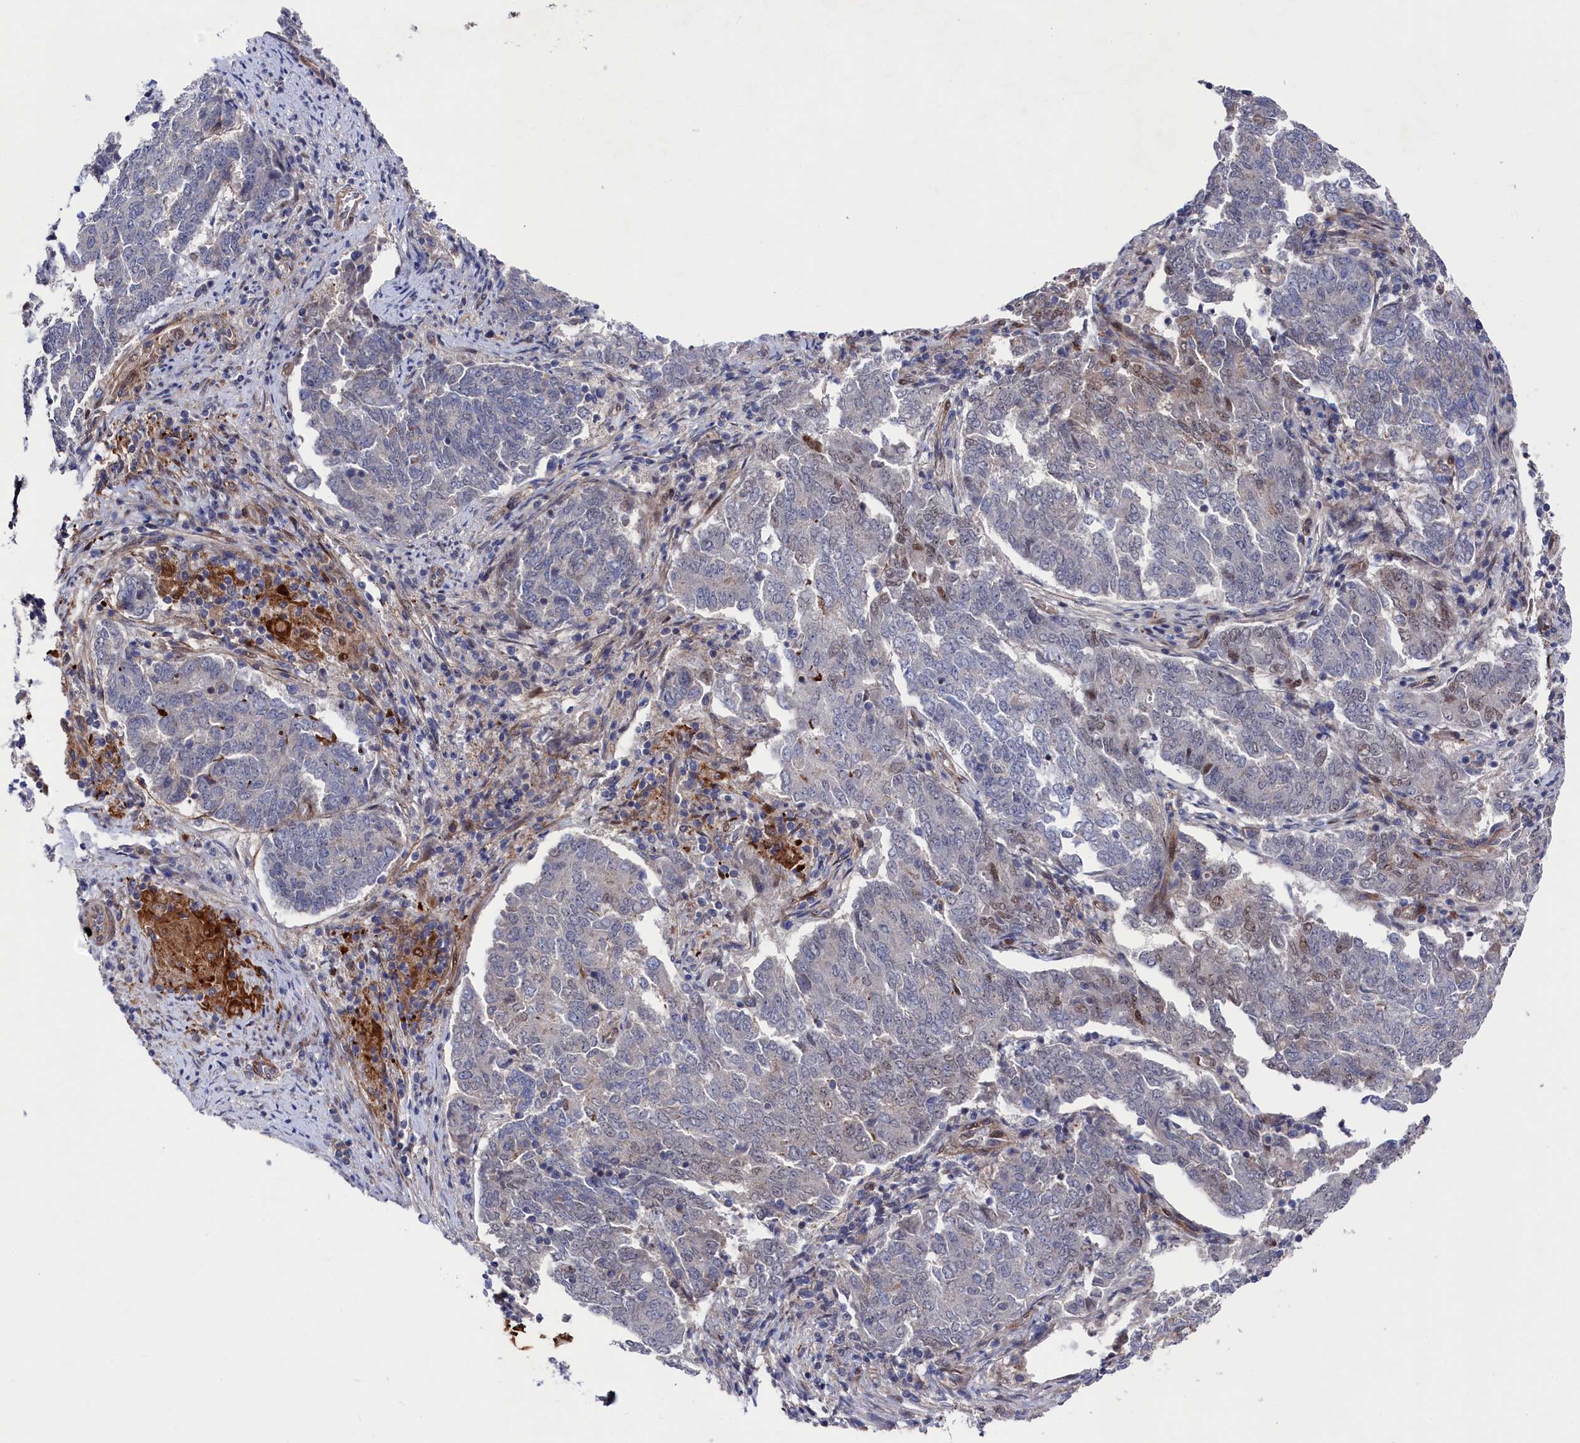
{"staining": {"intensity": "moderate", "quantity": "<25%", "location": "nuclear"}, "tissue": "endometrial cancer", "cell_type": "Tumor cells", "image_type": "cancer", "snomed": [{"axis": "morphology", "description": "Adenocarcinoma, NOS"}, {"axis": "topography", "description": "Endometrium"}], "caption": "This micrograph reveals immunohistochemistry (IHC) staining of endometrial cancer, with low moderate nuclear staining in about <25% of tumor cells.", "gene": "ZNF891", "patient": {"sex": "female", "age": 80}}